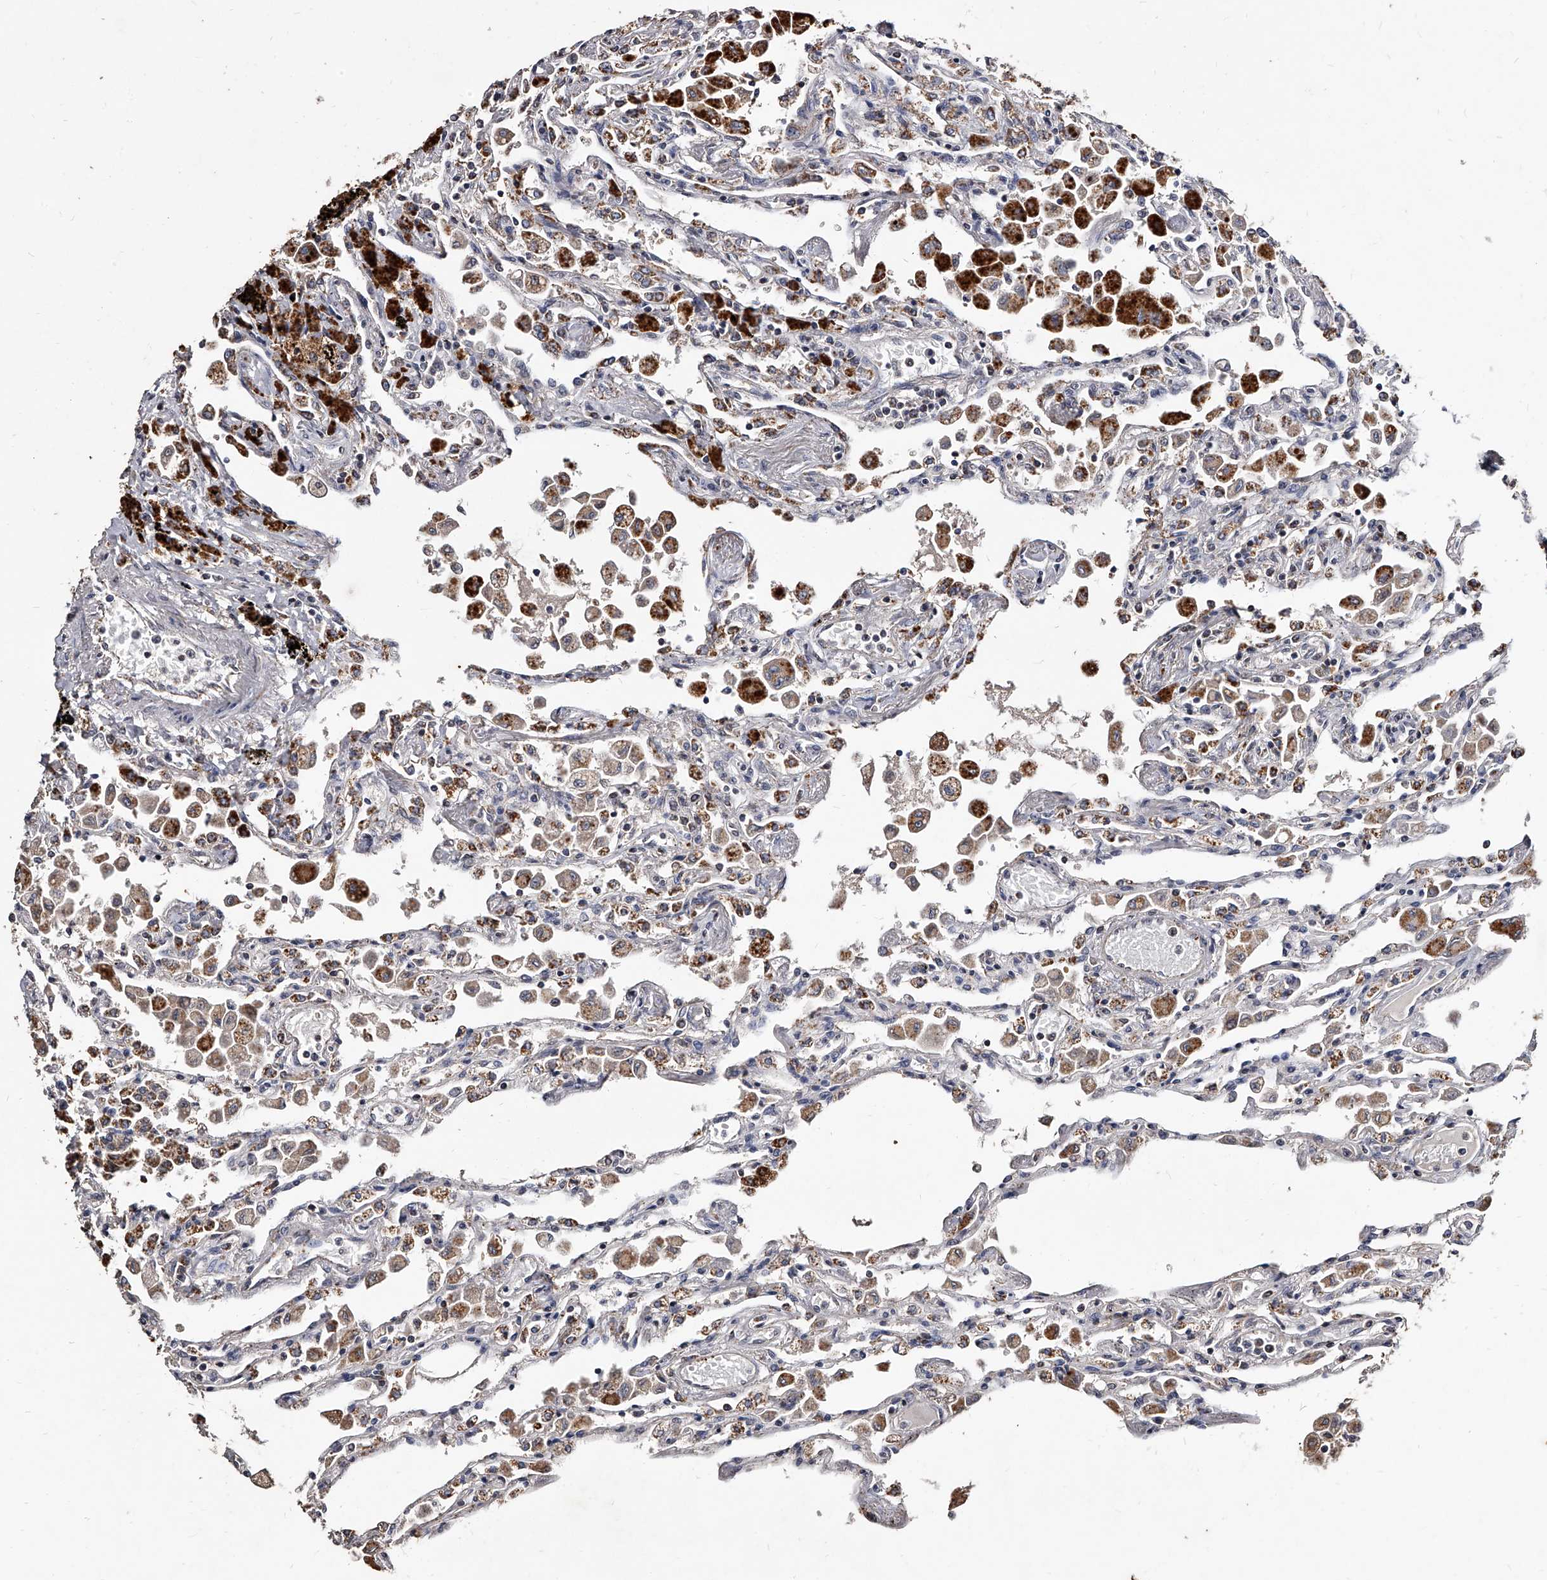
{"staining": {"intensity": "moderate", "quantity": "25%-75%", "location": "cytoplasmic/membranous"}, "tissue": "lung", "cell_type": "Alveolar cells", "image_type": "normal", "snomed": [{"axis": "morphology", "description": "Normal tissue, NOS"}, {"axis": "topography", "description": "Bronchus"}, {"axis": "topography", "description": "Lung"}], "caption": "Immunohistochemistry (IHC) staining of normal lung, which exhibits medium levels of moderate cytoplasmic/membranous positivity in approximately 25%-75% of alveolar cells indicating moderate cytoplasmic/membranous protein expression. The staining was performed using DAB (3,3'-diaminobenzidine) (brown) for protein detection and nuclei were counterstained in hematoxylin (blue).", "gene": "GPR183", "patient": {"sex": "female", "age": 49}}